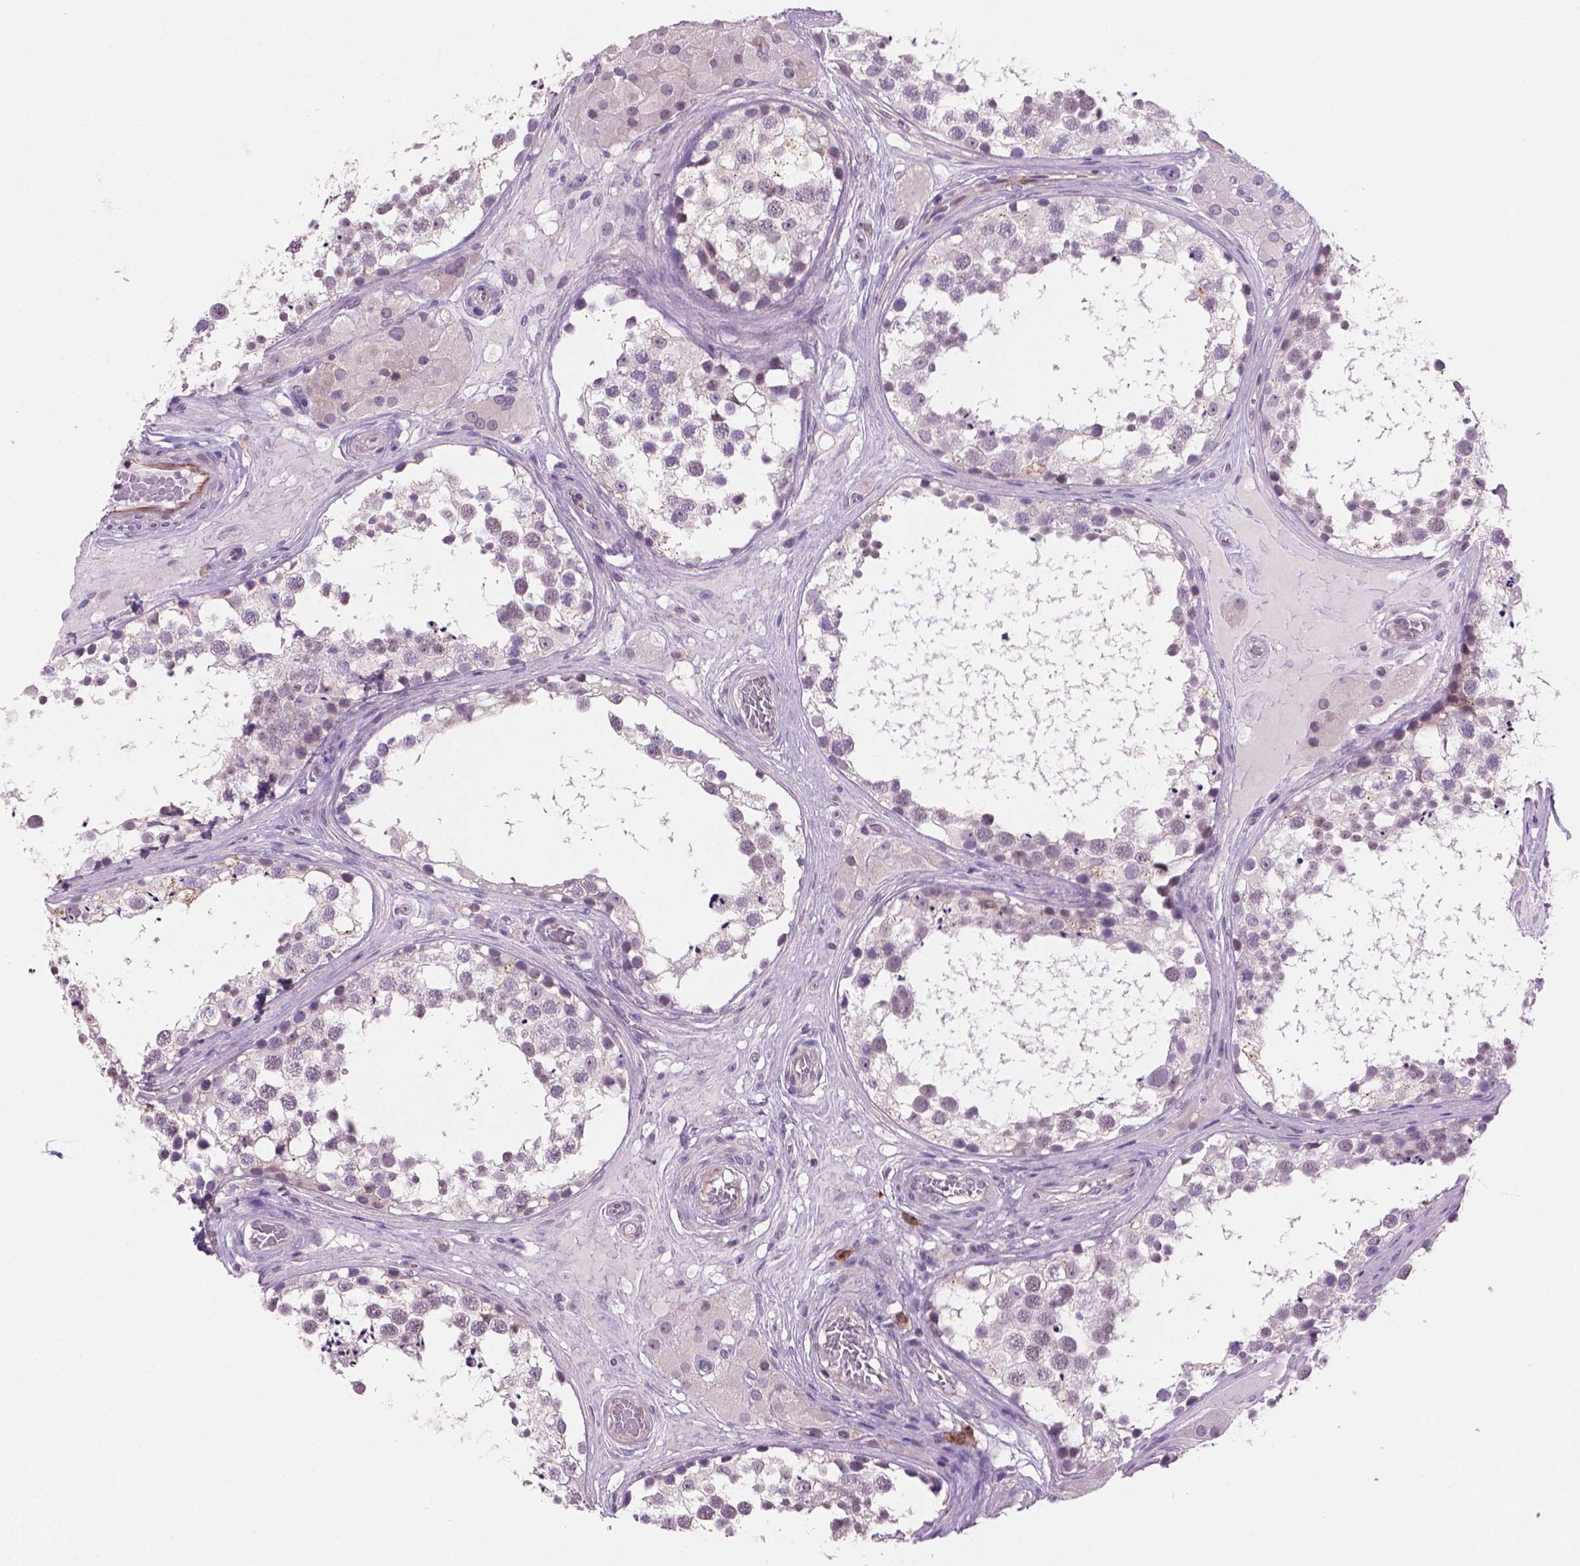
{"staining": {"intensity": "weak", "quantity": "<25%", "location": "nuclear"}, "tissue": "testis", "cell_type": "Cells in seminiferous ducts", "image_type": "normal", "snomed": [{"axis": "morphology", "description": "Normal tissue, NOS"}, {"axis": "morphology", "description": "Seminoma, NOS"}, {"axis": "topography", "description": "Testis"}], "caption": "The histopathology image demonstrates no significant positivity in cells in seminiferous ducts of testis.", "gene": "TMEM184A", "patient": {"sex": "male", "age": 65}}